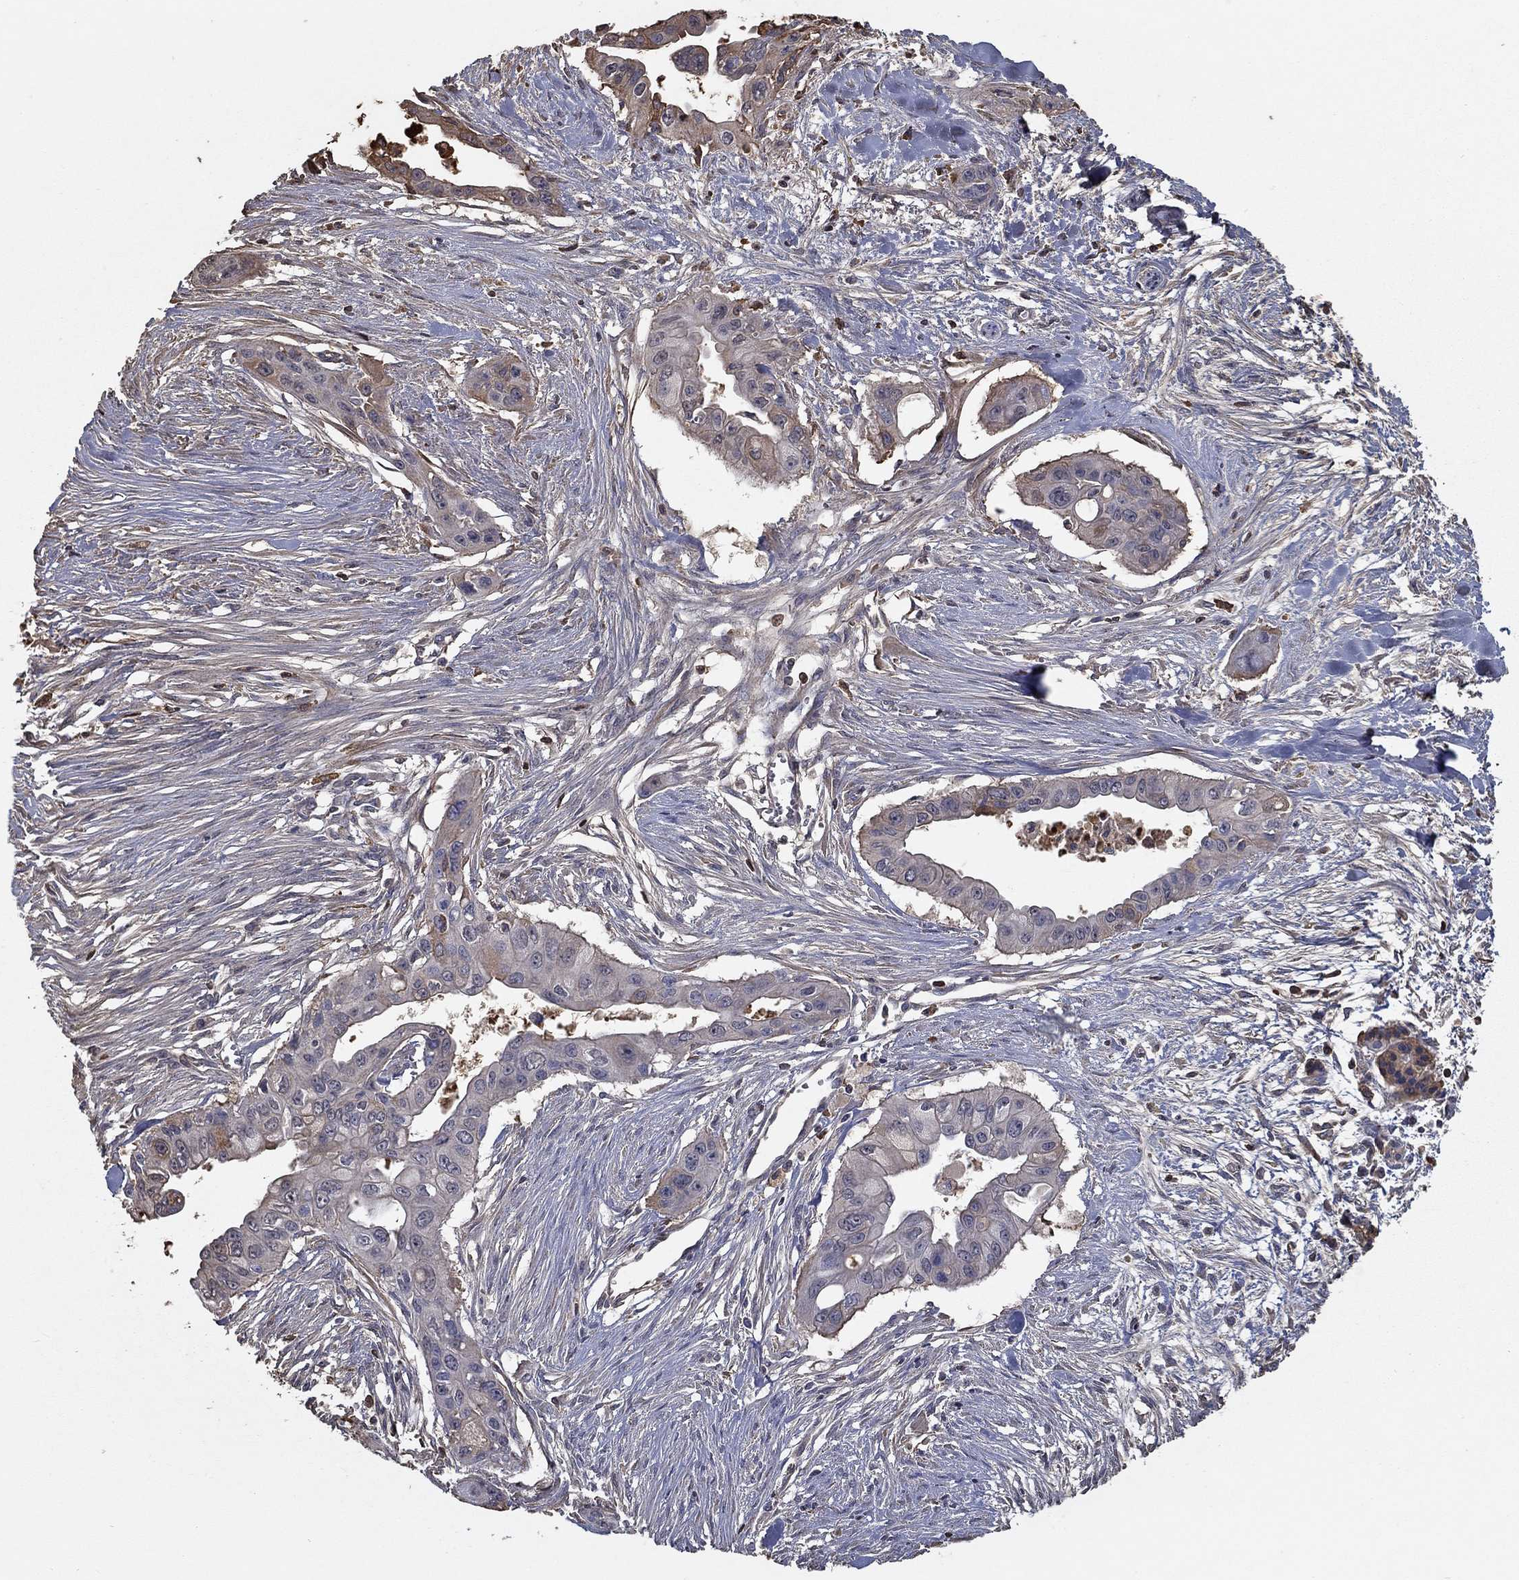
{"staining": {"intensity": "moderate", "quantity": "<25%", "location": "cytoplasmic/membranous"}, "tissue": "pancreatic cancer", "cell_type": "Tumor cells", "image_type": "cancer", "snomed": [{"axis": "morphology", "description": "Adenocarcinoma, NOS"}, {"axis": "topography", "description": "Pancreas"}], "caption": "This histopathology image demonstrates IHC staining of human pancreatic adenocarcinoma, with low moderate cytoplasmic/membranous staining in about <25% of tumor cells.", "gene": "IL10", "patient": {"sex": "male", "age": 60}}